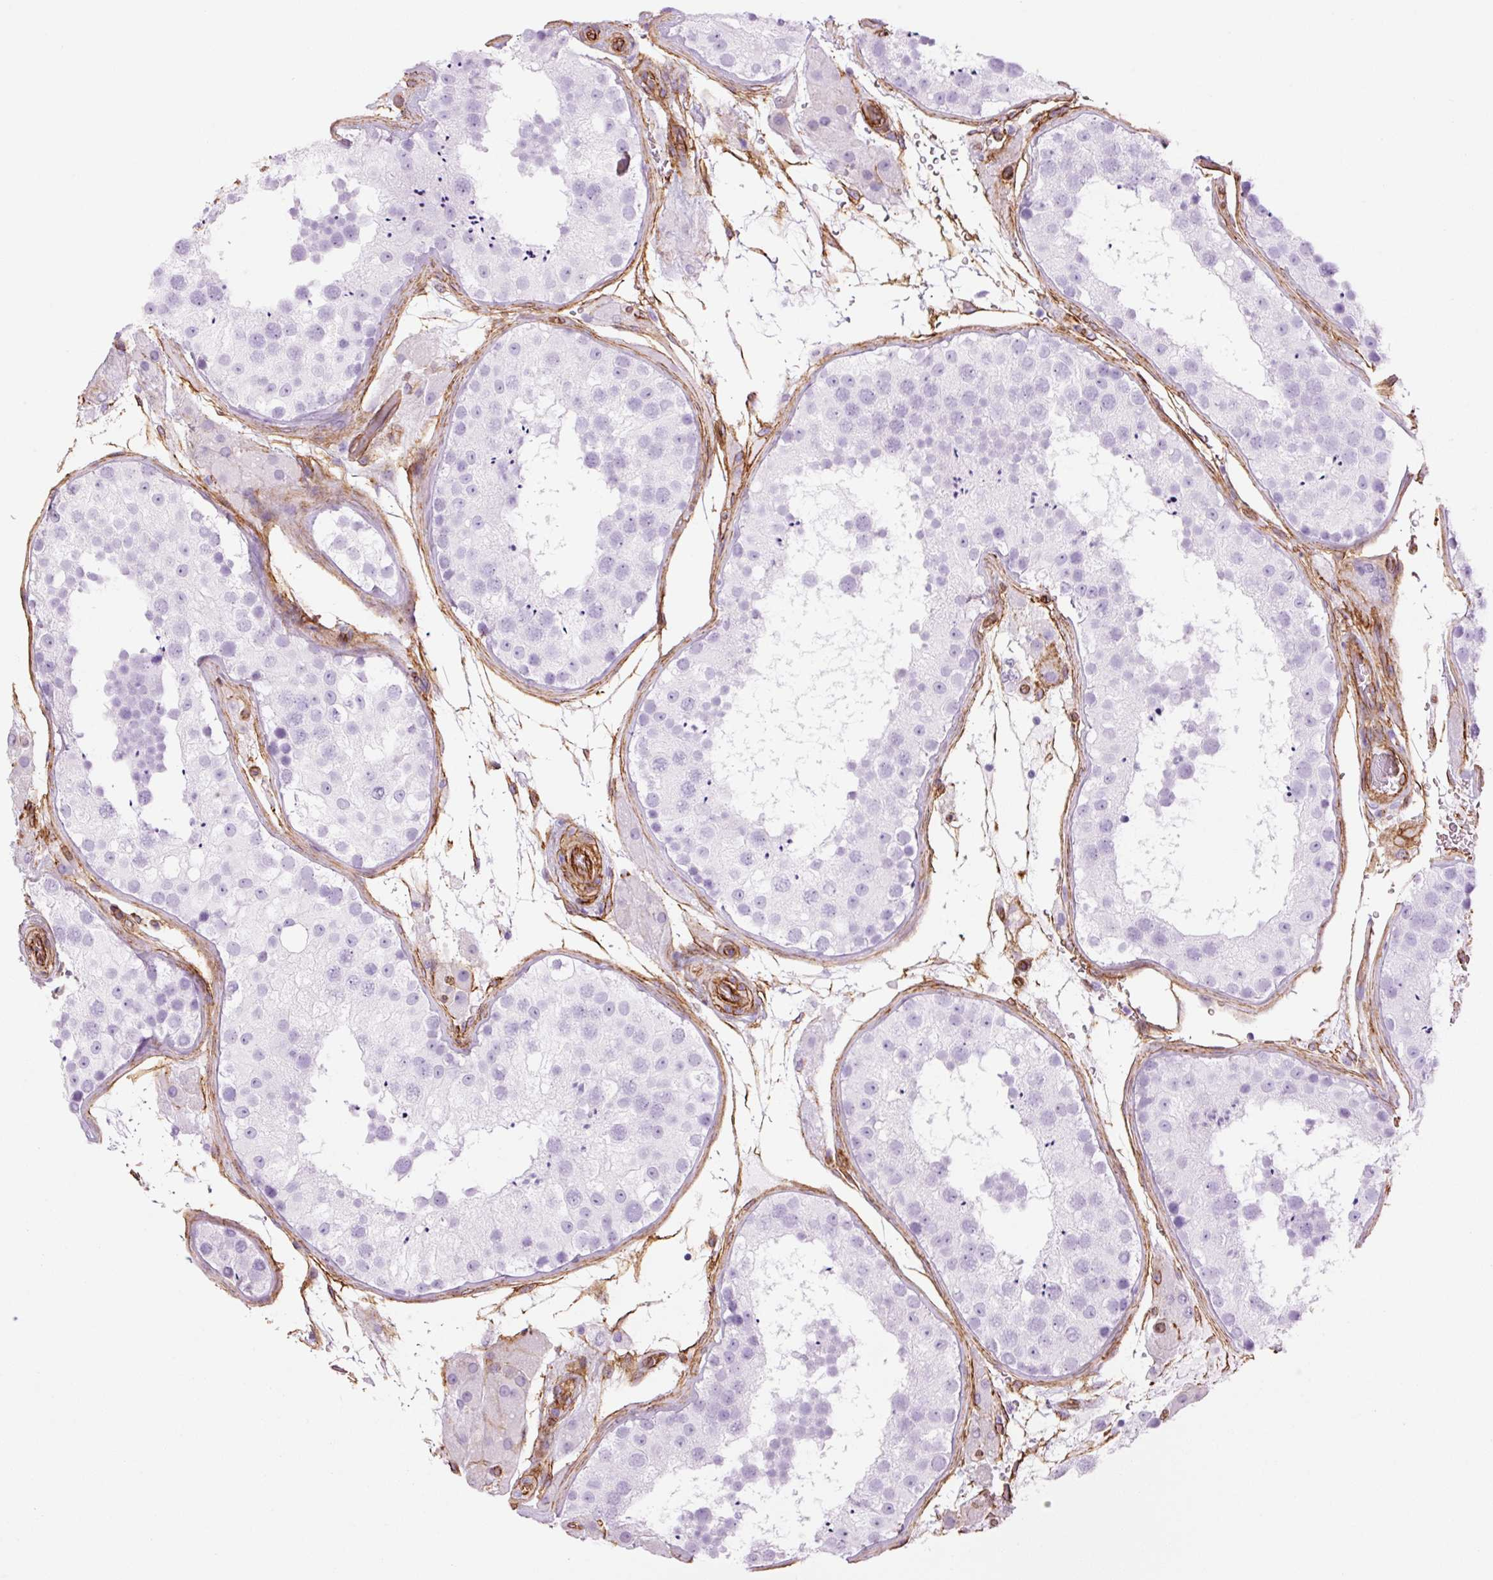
{"staining": {"intensity": "negative", "quantity": "none", "location": "none"}, "tissue": "testis", "cell_type": "Cells in seminiferous ducts", "image_type": "normal", "snomed": [{"axis": "morphology", "description": "Normal tissue, NOS"}, {"axis": "topography", "description": "Testis"}], "caption": "DAB immunohistochemical staining of benign human testis reveals no significant expression in cells in seminiferous ducts. (DAB immunohistochemistry, high magnification).", "gene": "CAV1", "patient": {"sex": "male", "age": 26}}